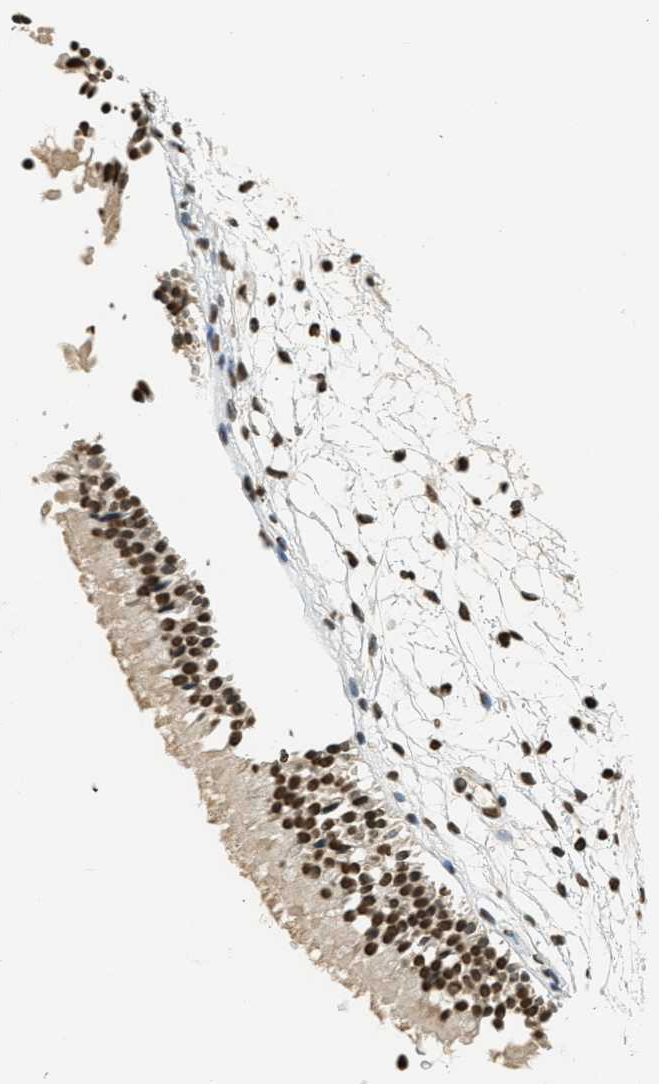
{"staining": {"intensity": "strong", "quantity": ">75%", "location": "nuclear"}, "tissue": "nasopharynx", "cell_type": "Respiratory epithelial cells", "image_type": "normal", "snomed": [{"axis": "morphology", "description": "Normal tissue, NOS"}, {"axis": "topography", "description": "Nasopharynx"}], "caption": "Immunohistochemical staining of normal human nasopharynx shows strong nuclear protein positivity in about >75% of respiratory epithelial cells. Immunohistochemistry (ihc) stains the protein in brown and the nuclei are stained blue.", "gene": "LDB2", "patient": {"sex": "female", "age": 54}}